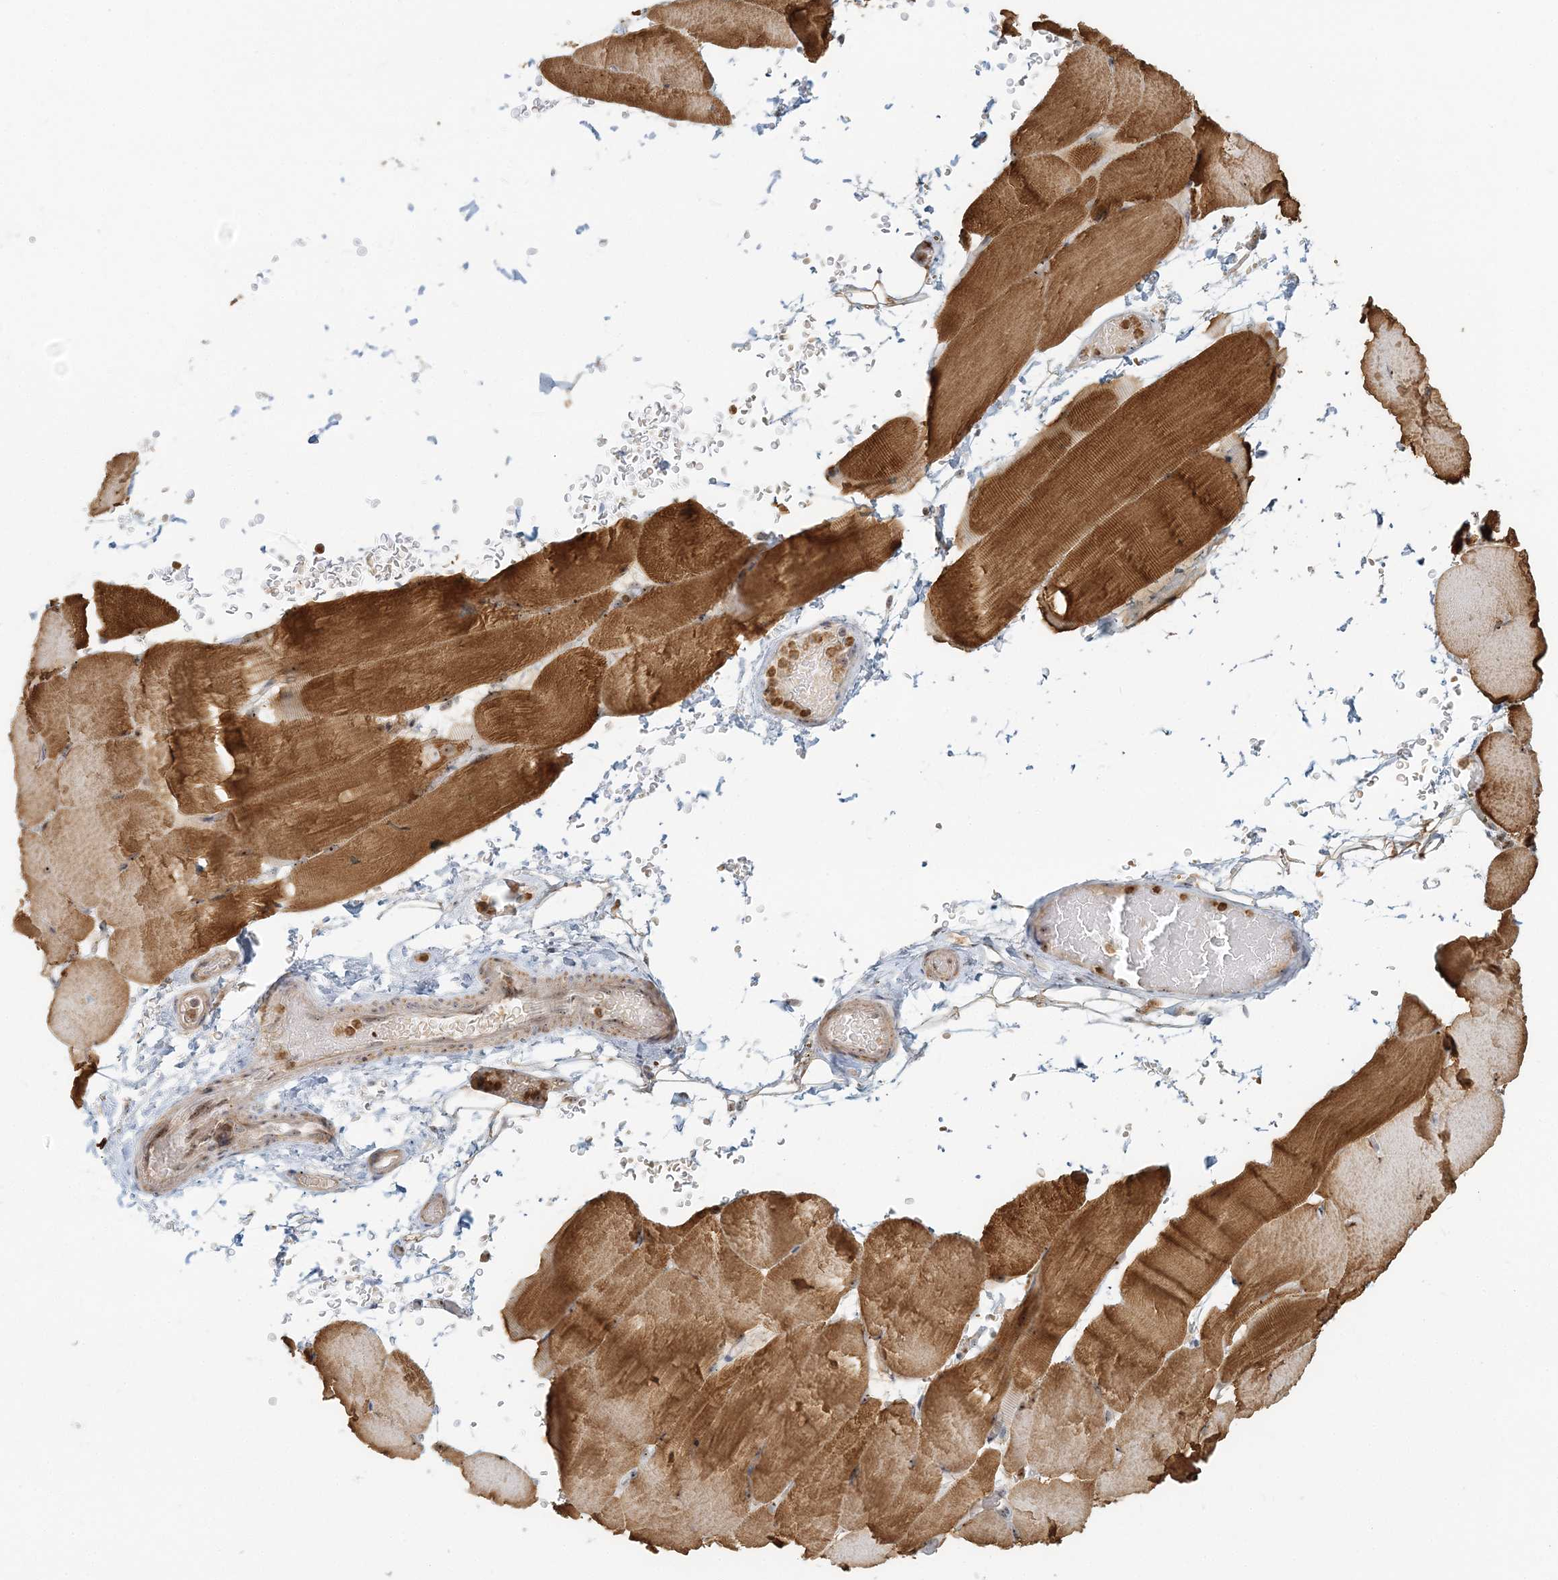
{"staining": {"intensity": "moderate", "quantity": ">75%", "location": "cytoplasmic/membranous,nuclear"}, "tissue": "skeletal muscle", "cell_type": "Myocytes", "image_type": "normal", "snomed": [{"axis": "morphology", "description": "Normal tissue, NOS"}, {"axis": "topography", "description": "Skeletal muscle"}, {"axis": "topography", "description": "Parathyroid gland"}], "caption": "Skeletal muscle stained for a protein (brown) shows moderate cytoplasmic/membranous,nuclear positive positivity in about >75% of myocytes.", "gene": "UBE2F", "patient": {"sex": "female", "age": 37}}